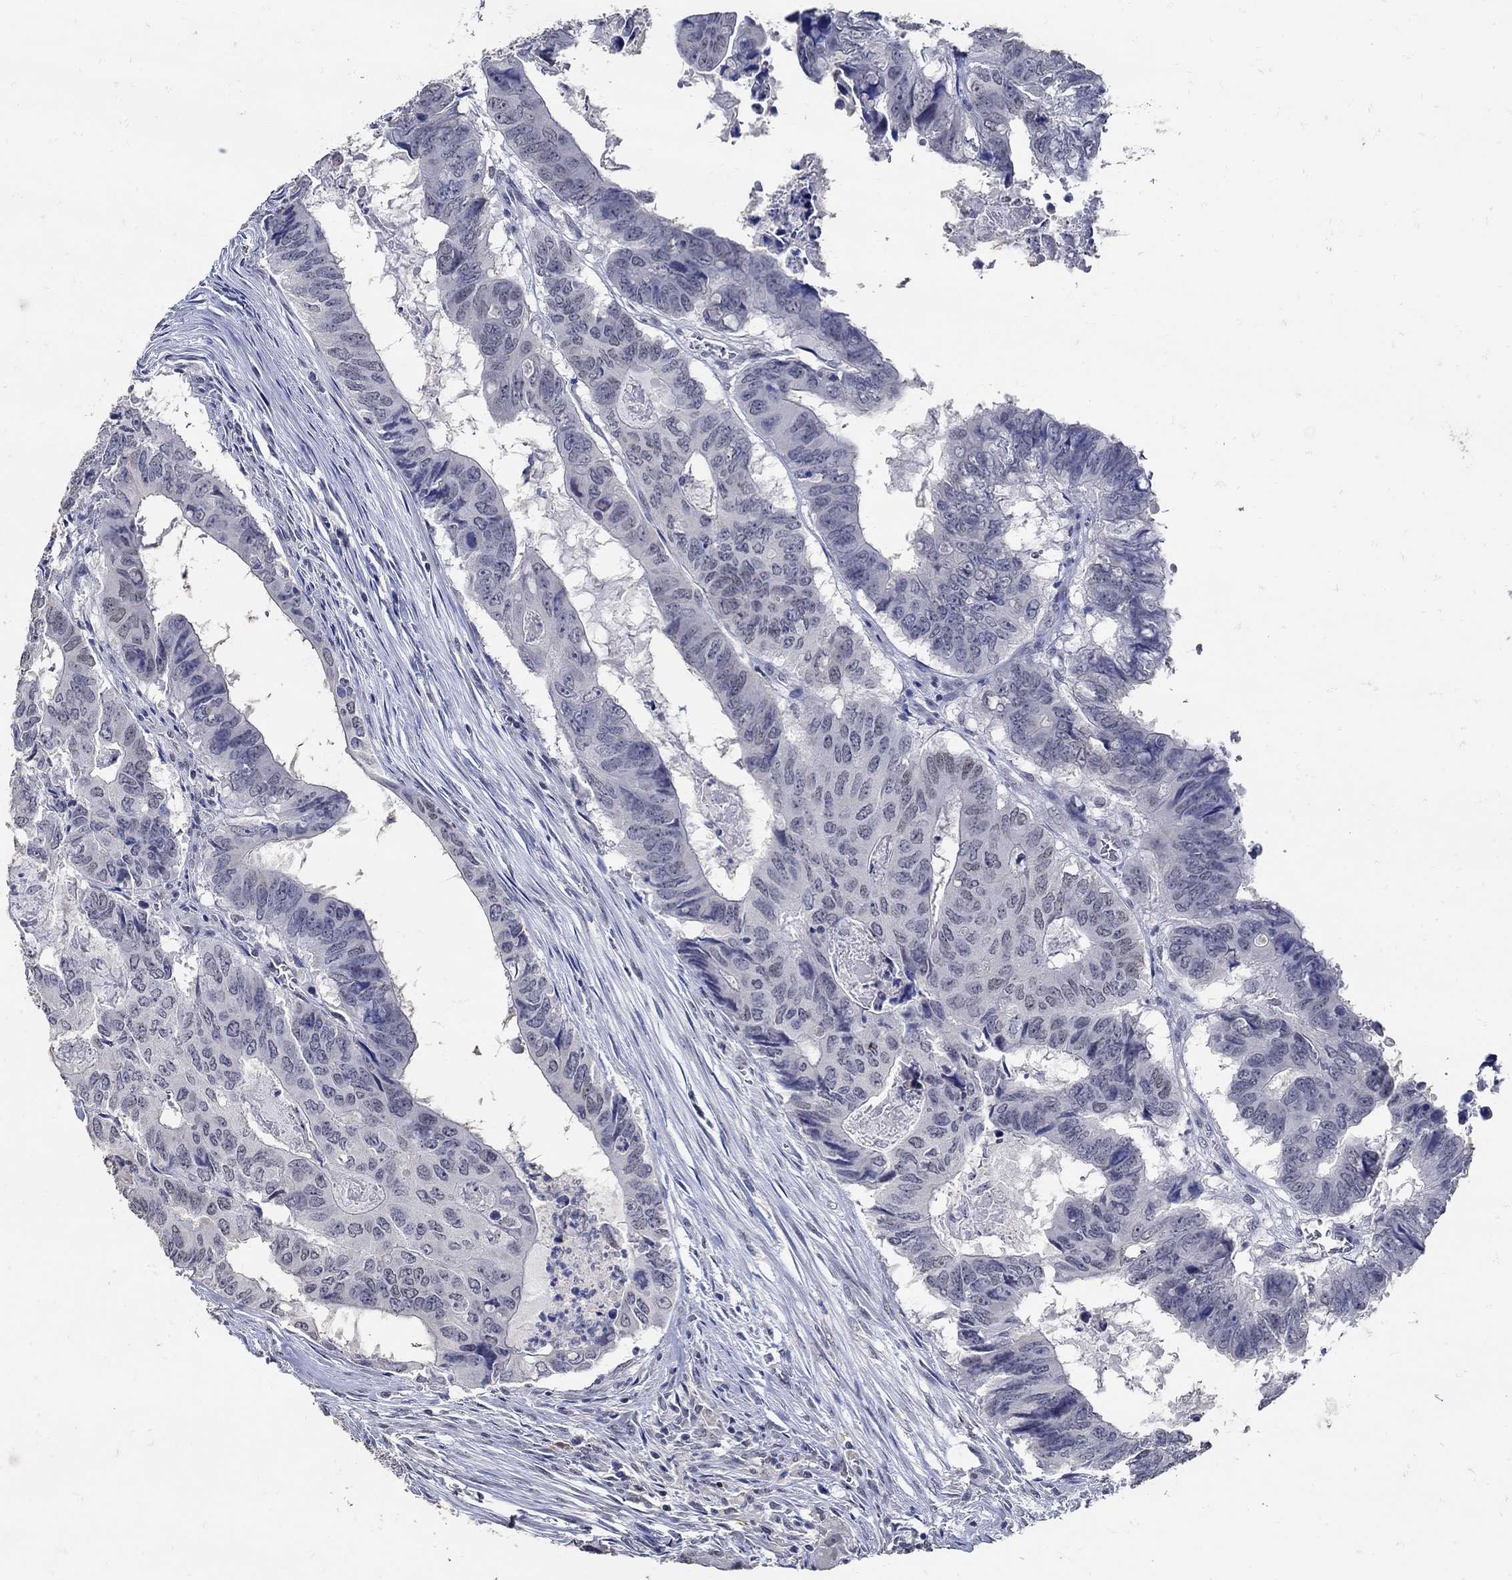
{"staining": {"intensity": "negative", "quantity": "none", "location": "none"}, "tissue": "colorectal cancer", "cell_type": "Tumor cells", "image_type": "cancer", "snomed": [{"axis": "morphology", "description": "Adenocarcinoma, NOS"}, {"axis": "topography", "description": "Colon"}], "caption": "A micrograph of adenocarcinoma (colorectal) stained for a protein displays no brown staining in tumor cells.", "gene": "KCNN3", "patient": {"sex": "male", "age": 79}}